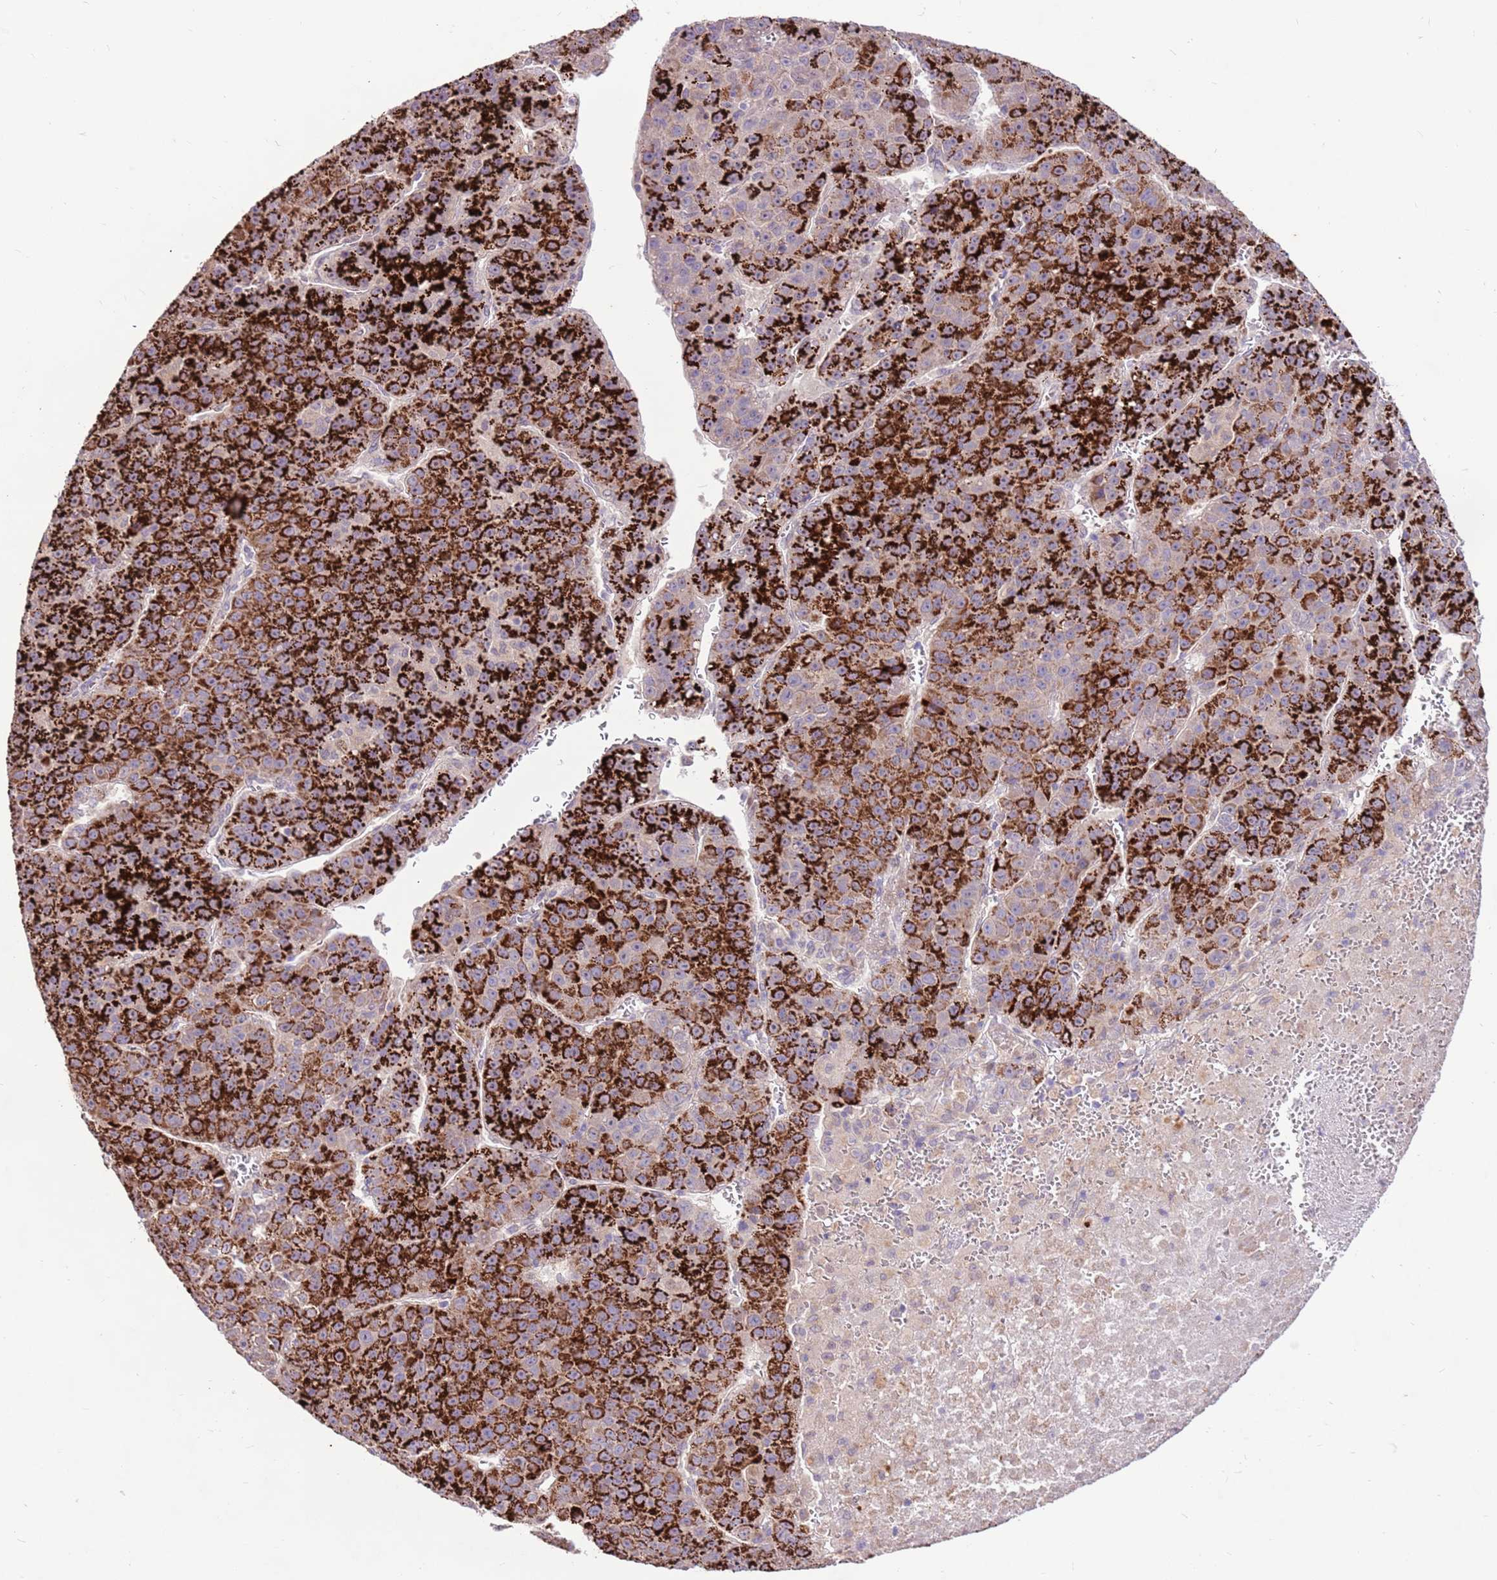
{"staining": {"intensity": "strong", "quantity": ">75%", "location": "cytoplasmic/membranous"}, "tissue": "liver cancer", "cell_type": "Tumor cells", "image_type": "cancer", "snomed": [{"axis": "morphology", "description": "Carcinoma, Hepatocellular, NOS"}, {"axis": "topography", "description": "Liver"}], "caption": "IHC photomicrograph of human hepatocellular carcinoma (liver) stained for a protein (brown), which demonstrates high levels of strong cytoplasmic/membranous staining in approximately >75% of tumor cells.", "gene": "LGI4", "patient": {"sex": "female", "age": 53}}